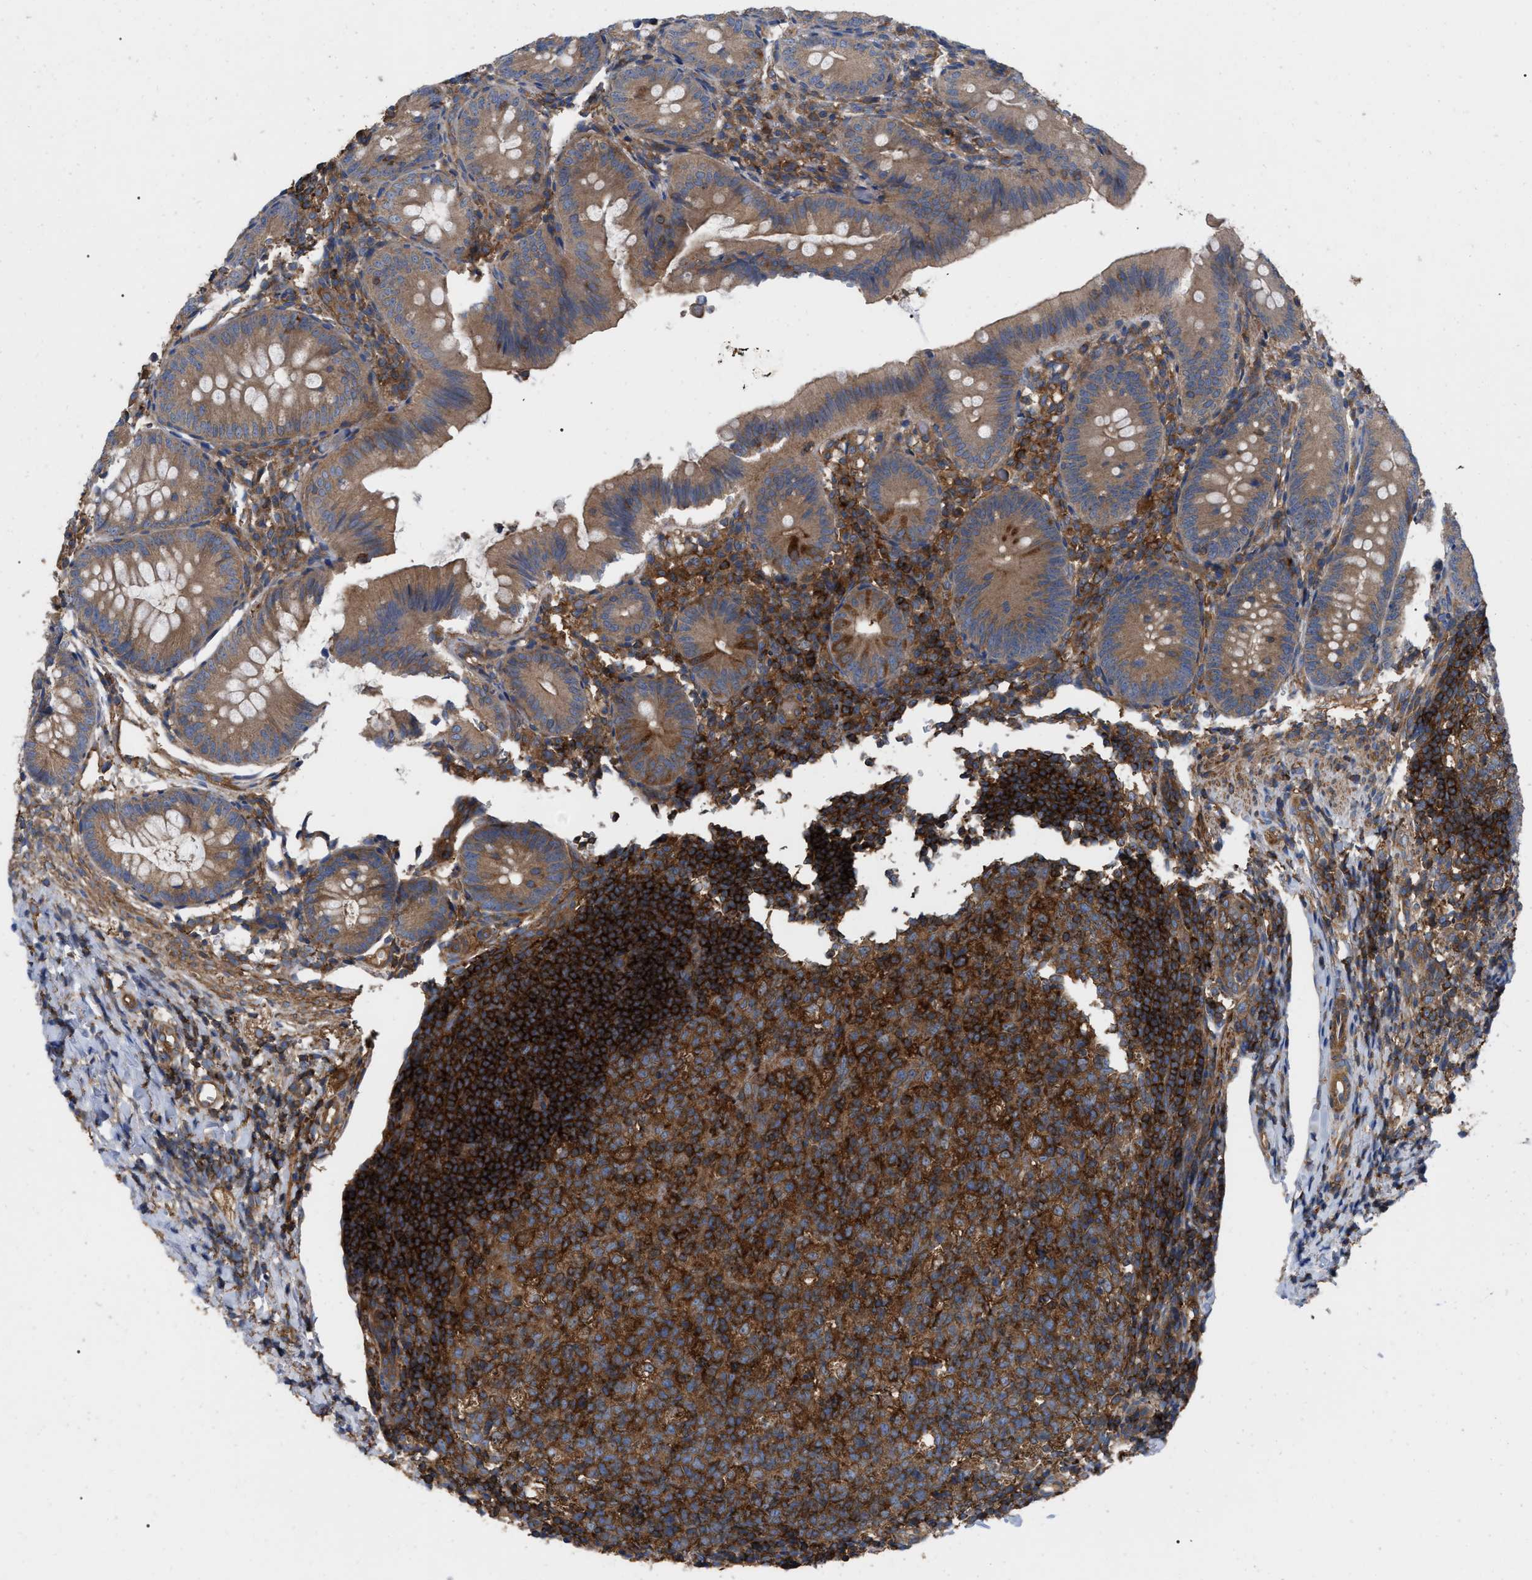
{"staining": {"intensity": "moderate", "quantity": ">75%", "location": "cytoplasmic/membranous"}, "tissue": "appendix", "cell_type": "Glandular cells", "image_type": "normal", "snomed": [{"axis": "morphology", "description": "Normal tissue, NOS"}, {"axis": "topography", "description": "Appendix"}], "caption": "A micrograph of human appendix stained for a protein demonstrates moderate cytoplasmic/membranous brown staining in glandular cells. (DAB (3,3'-diaminobenzidine) = brown stain, brightfield microscopy at high magnification).", "gene": "RABEP1", "patient": {"sex": "female", "age": 77}}